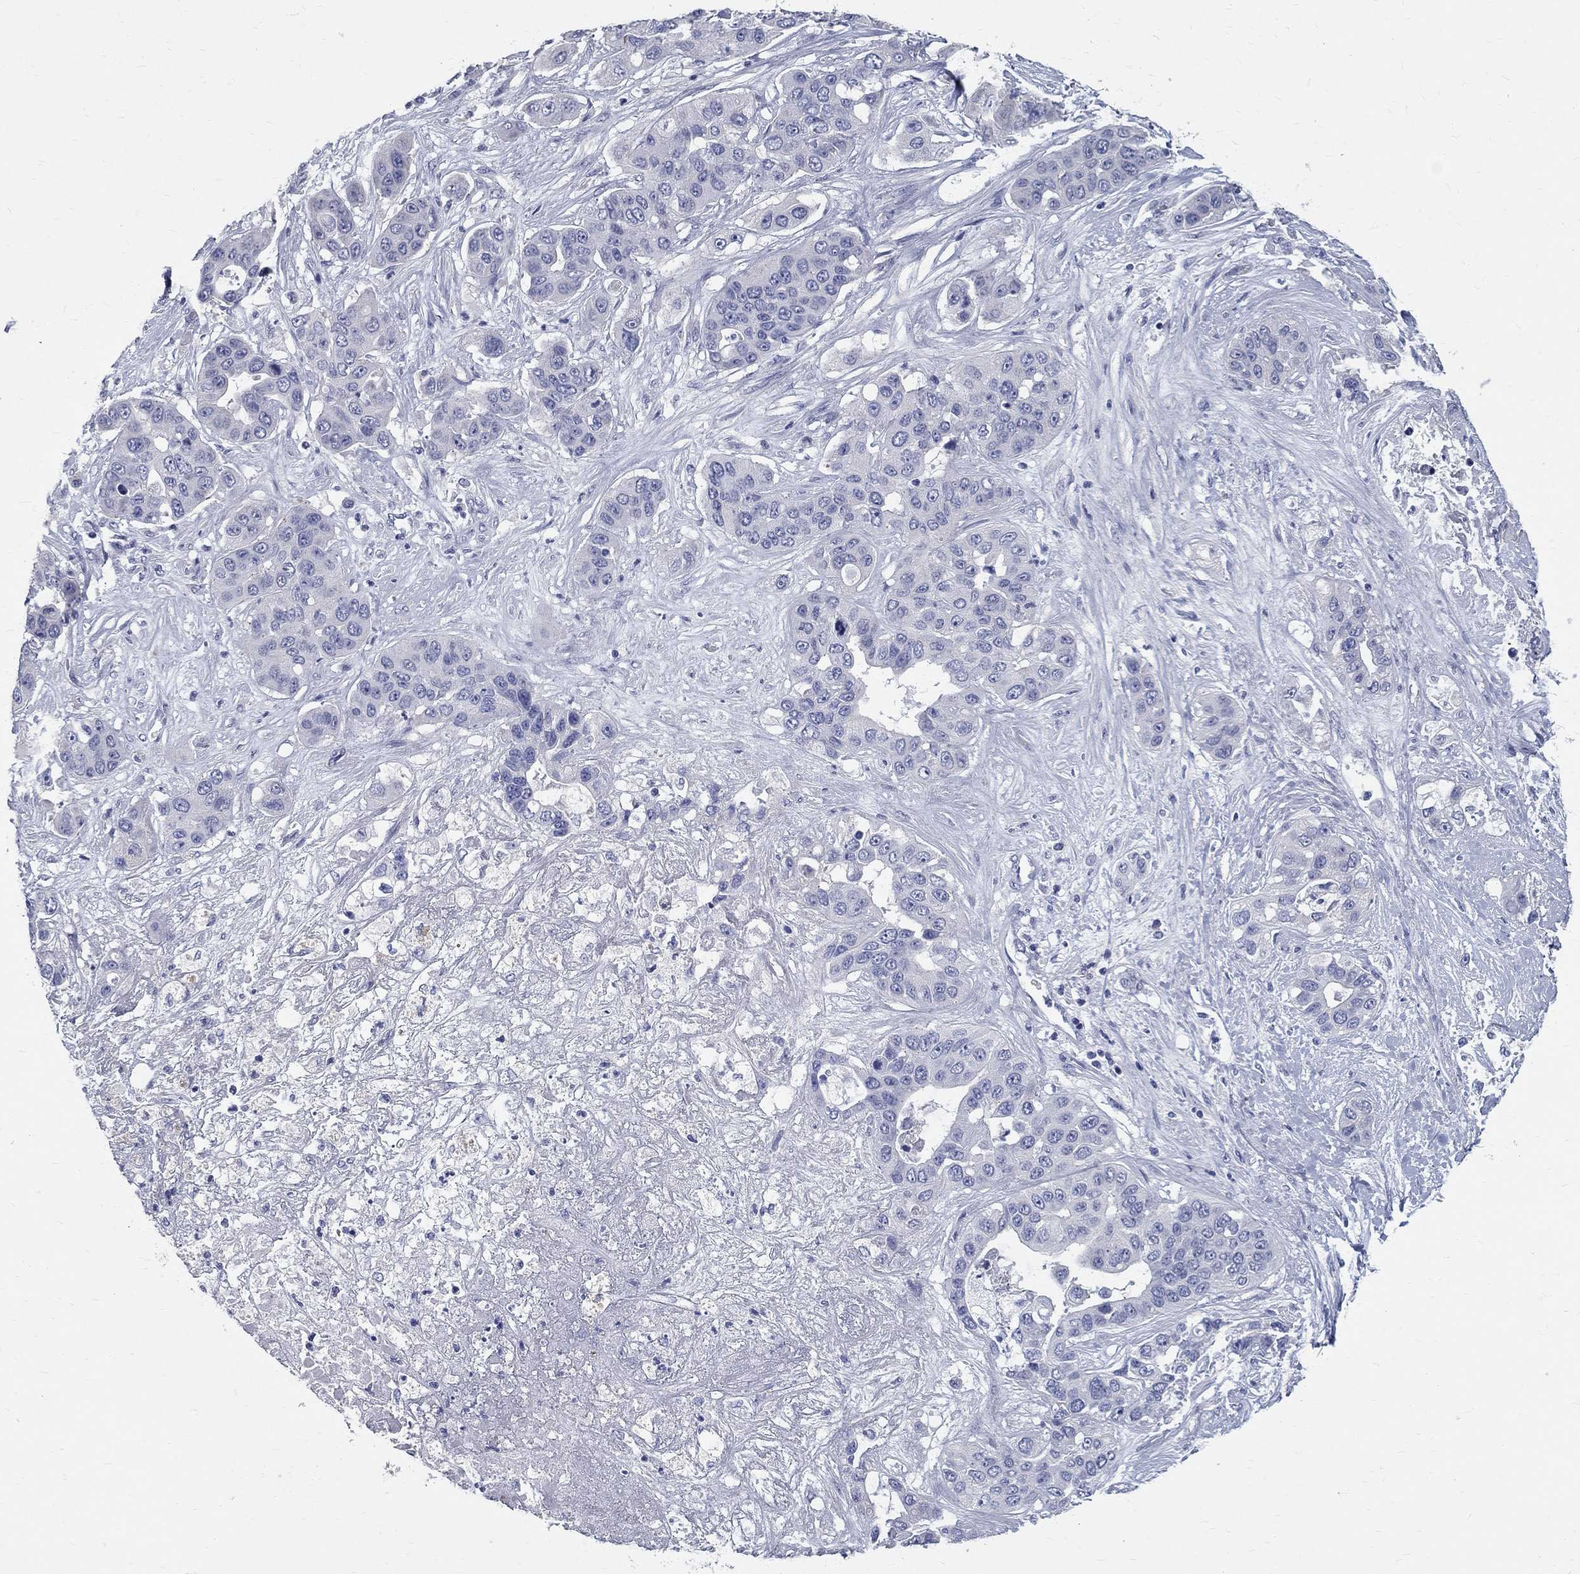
{"staining": {"intensity": "negative", "quantity": "none", "location": "none"}, "tissue": "liver cancer", "cell_type": "Tumor cells", "image_type": "cancer", "snomed": [{"axis": "morphology", "description": "Cholangiocarcinoma"}, {"axis": "topography", "description": "Liver"}], "caption": "Tumor cells show no significant positivity in liver cancer (cholangiocarcinoma).", "gene": "TGM4", "patient": {"sex": "female", "age": 52}}